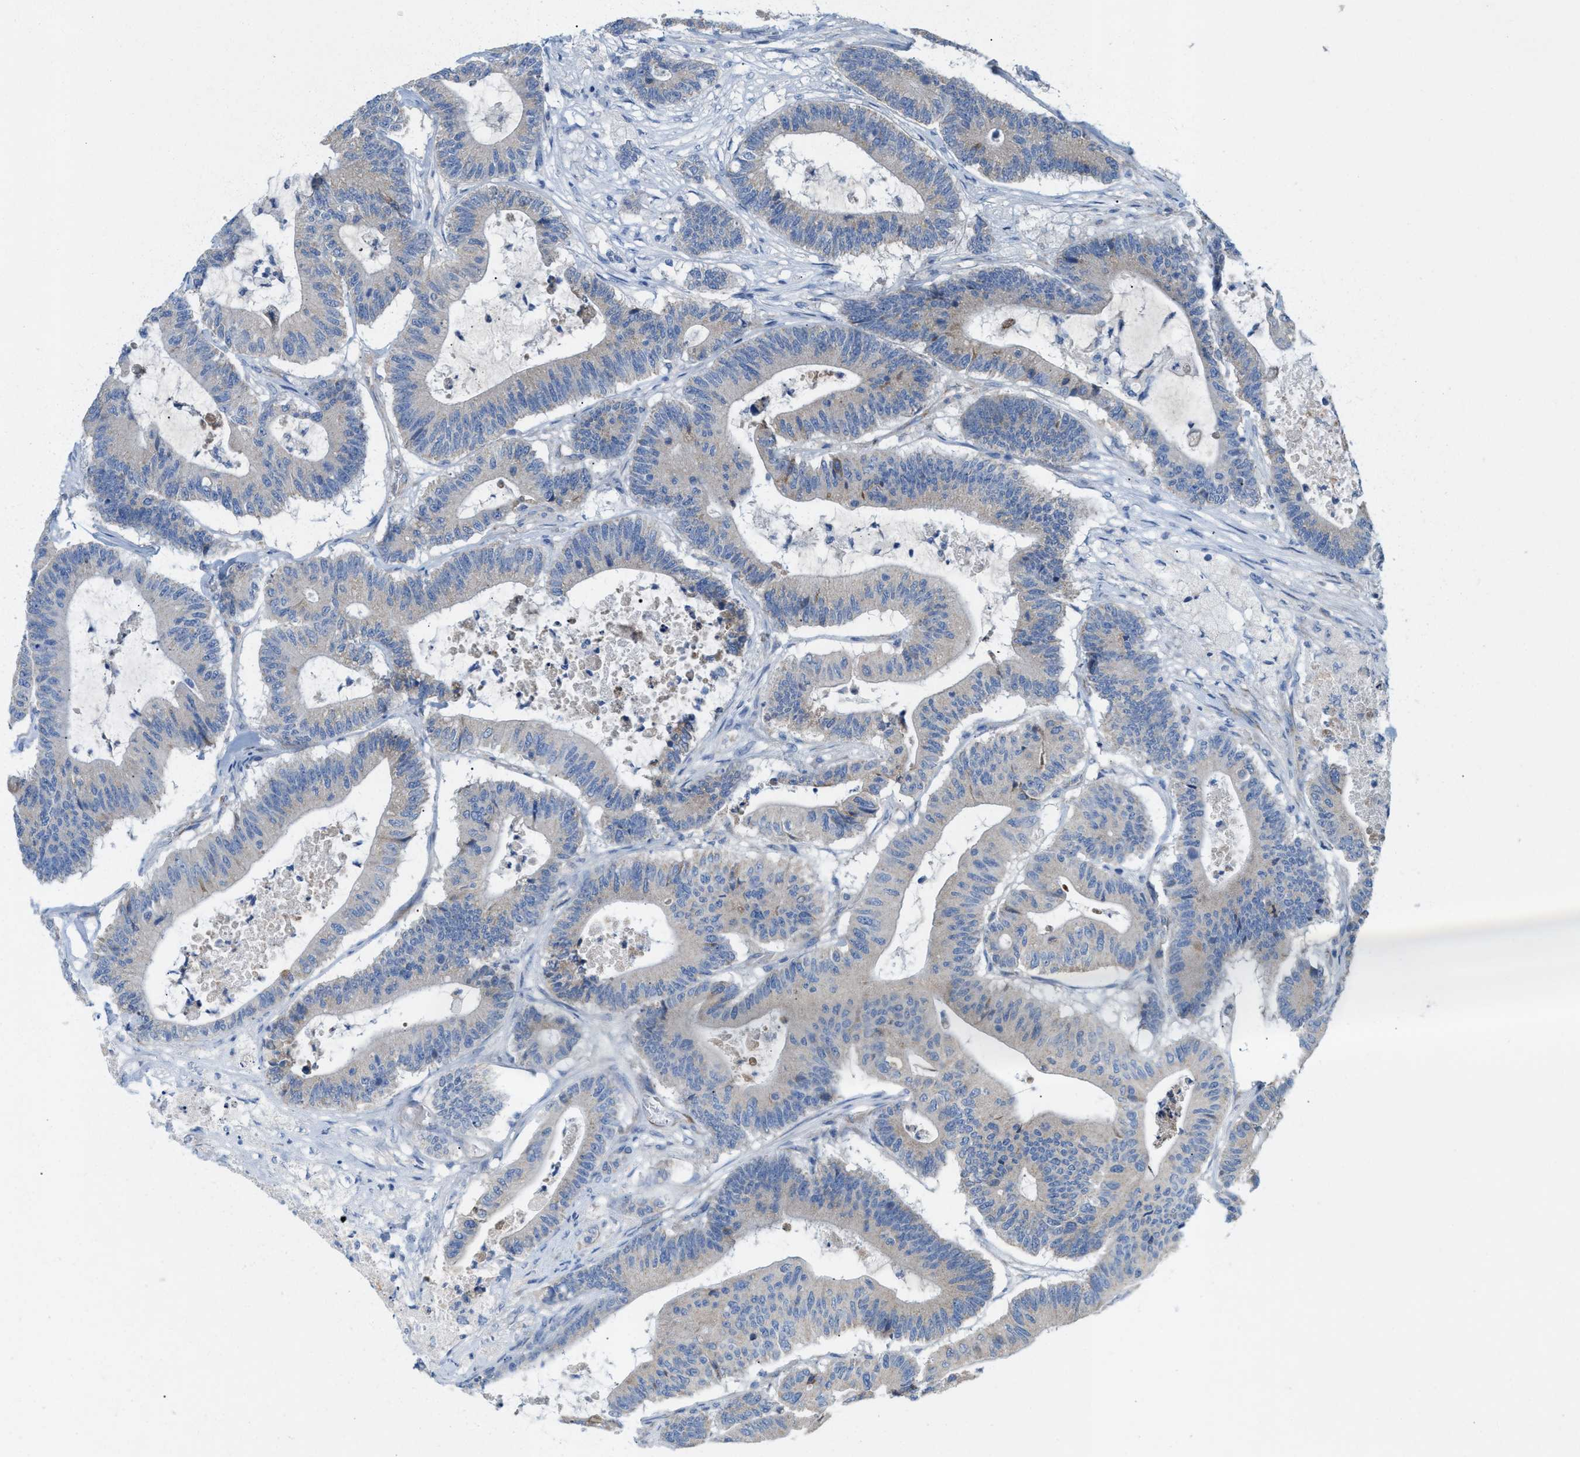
{"staining": {"intensity": "negative", "quantity": "none", "location": "none"}, "tissue": "colorectal cancer", "cell_type": "Tumor cells", "image_type": "cancer", "snomed": [{"axis": "morphology", "description": "Adenocarcinoma, NOS"}, {"axis": "topography", "description": "Colon"}], "caption": "Tumor cells are negative for protein expression in human colorectal adenocarcinoma.", "gene": "DYNC2I1", "patient": {"sex": "female", "age": 84}}